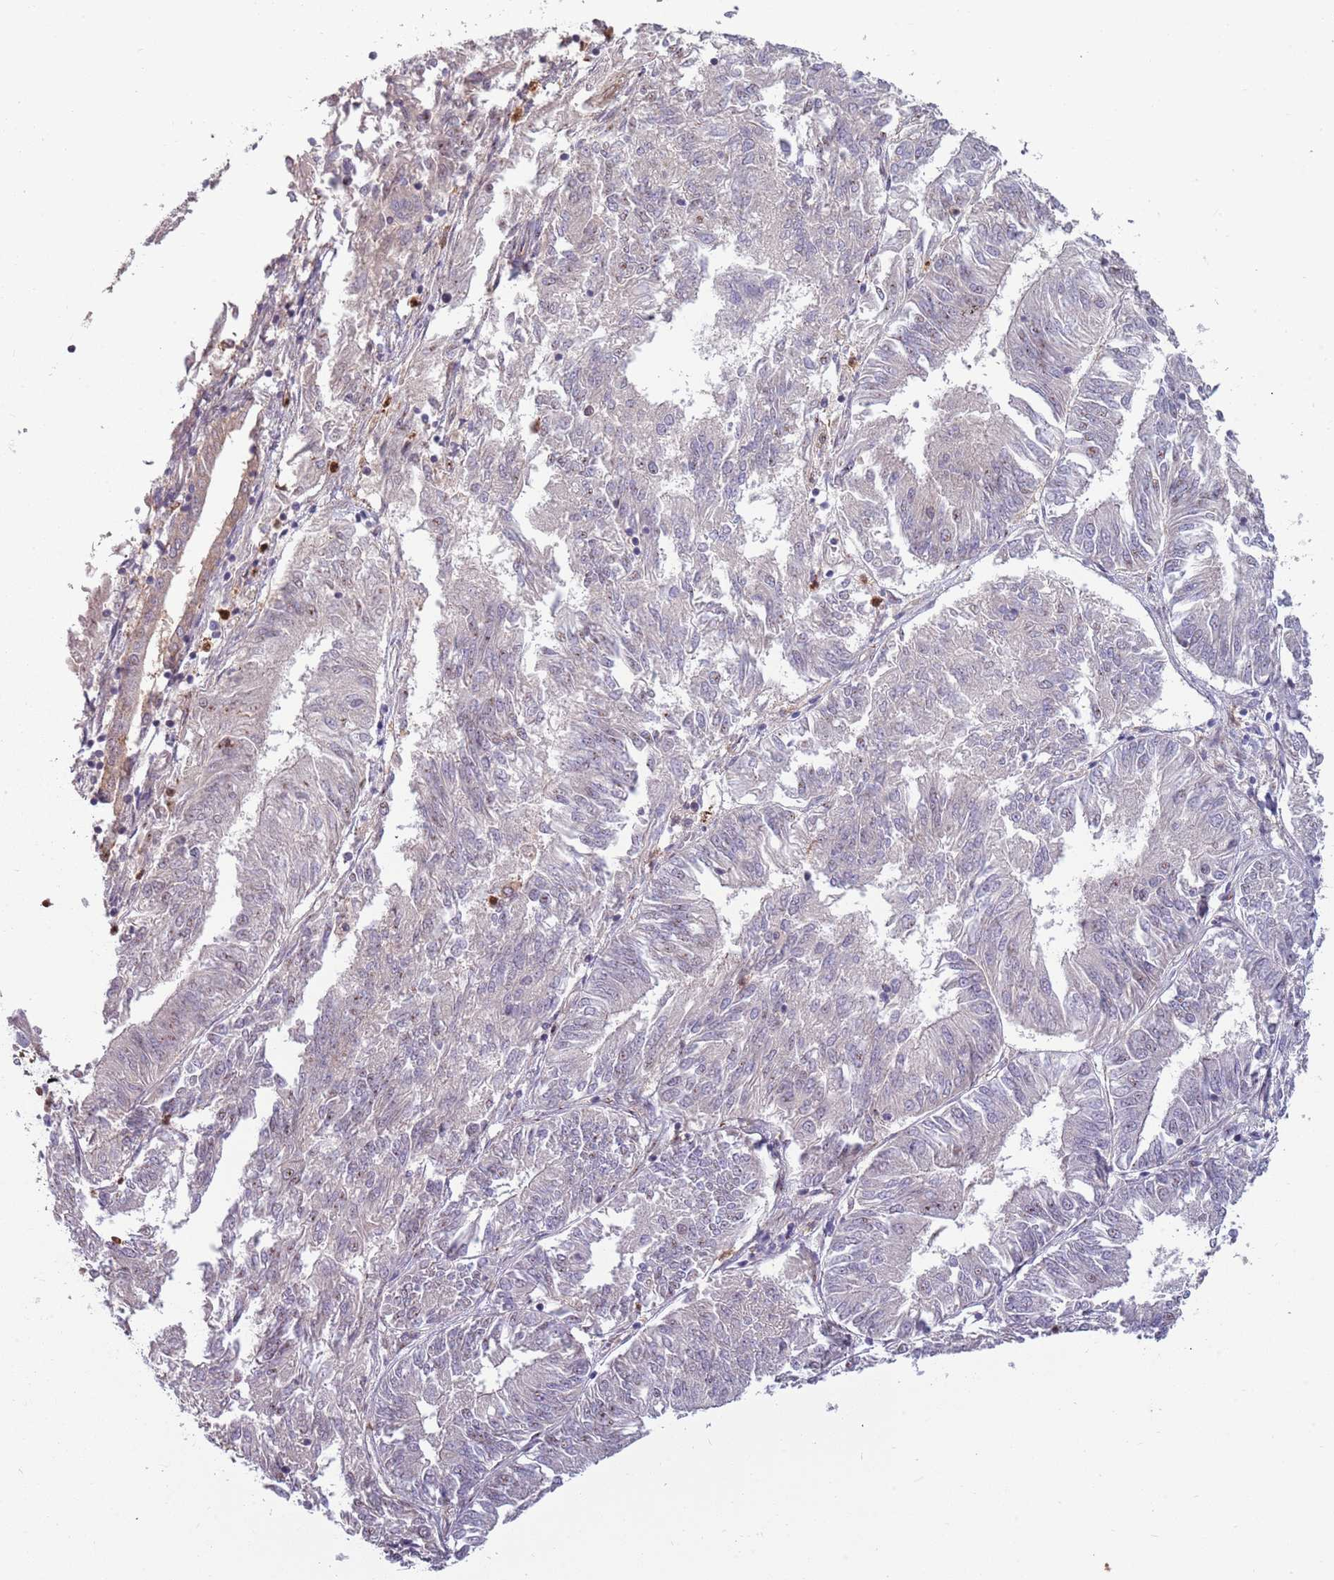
{"staining": {"intensity": "negative", "quantity": "none", "location": "none"}, "tissue": "endometrial cancer", "cell_type": "Tumor cells", "image_type": "cancer", "snomed": [{"axis": "morphology", "description": "Adenocarcinoma, NOS"}, {"axis": "topography", "description": "Endometrium"}], "caption": "Immunohistochemistry (IHC) micrograph of neoplastic tissue: endometrial cancer (adenocarcinoma) stained with DAB (3,3'-diaminobenzidine) demonstrates no significant protein staining in tumor cells.", "gene": "NADK", "patient": {"sex": "female", "age": 58}}